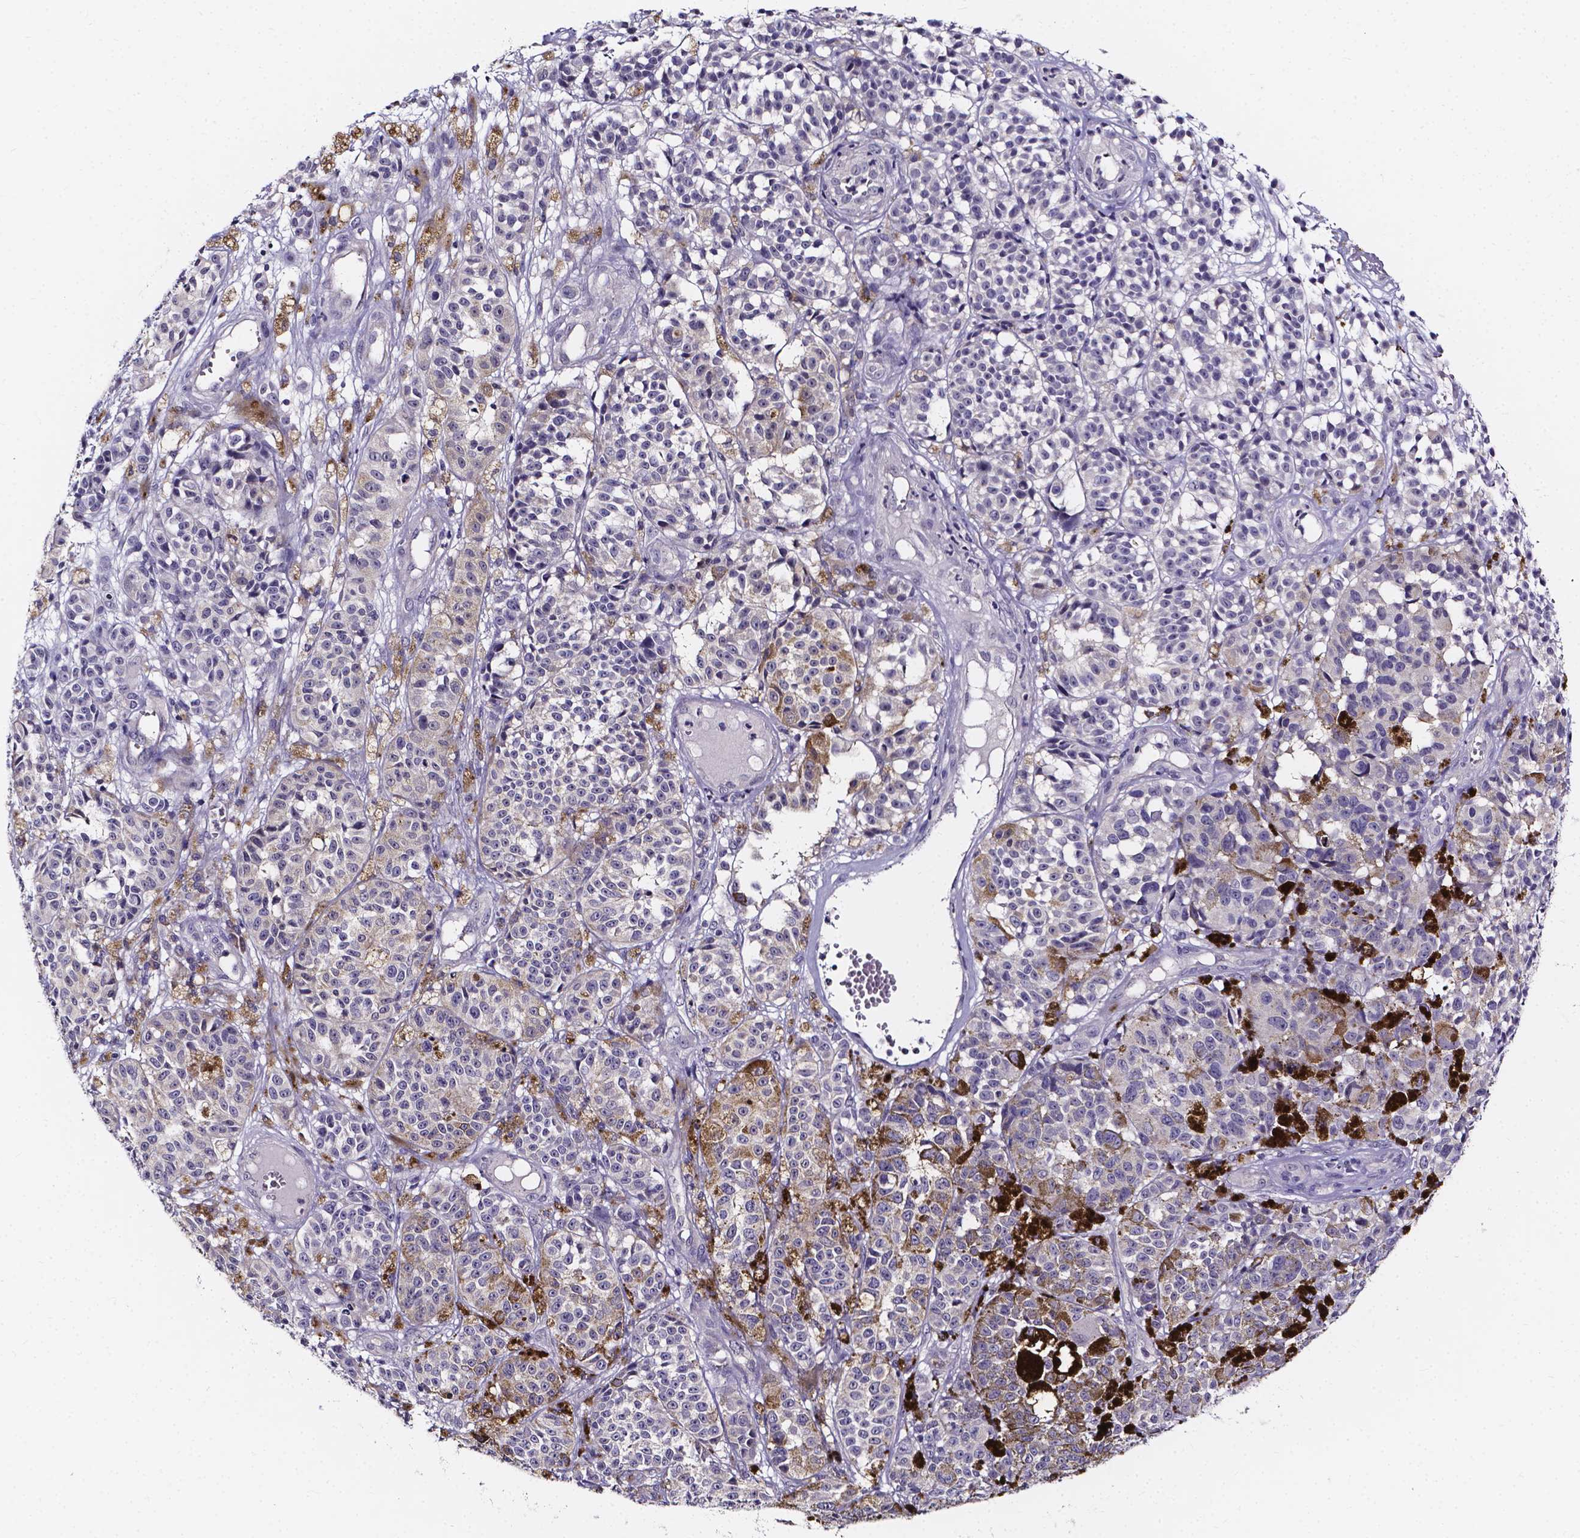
{"staining": {"intensity": "negative", "quantity": "none", "location": "none"}, "tissue": "melanoma", "cell_type": "Tumor cells", "image_type": "cancer", "snomed": [{"axis": "morphology", "description": "Malignant melanoma, NOS"}, {"axis": "topography", "description": "Skin"}], "caption": "Immunohistochemistry image of human malignant melanoma stained for a protein (brown), which shows no positivity in tumor cells. (DAB immunohistochemistry, high magnification).", "gene": "SPOCD1", "patient": {"sex": "female", "age": 58}}